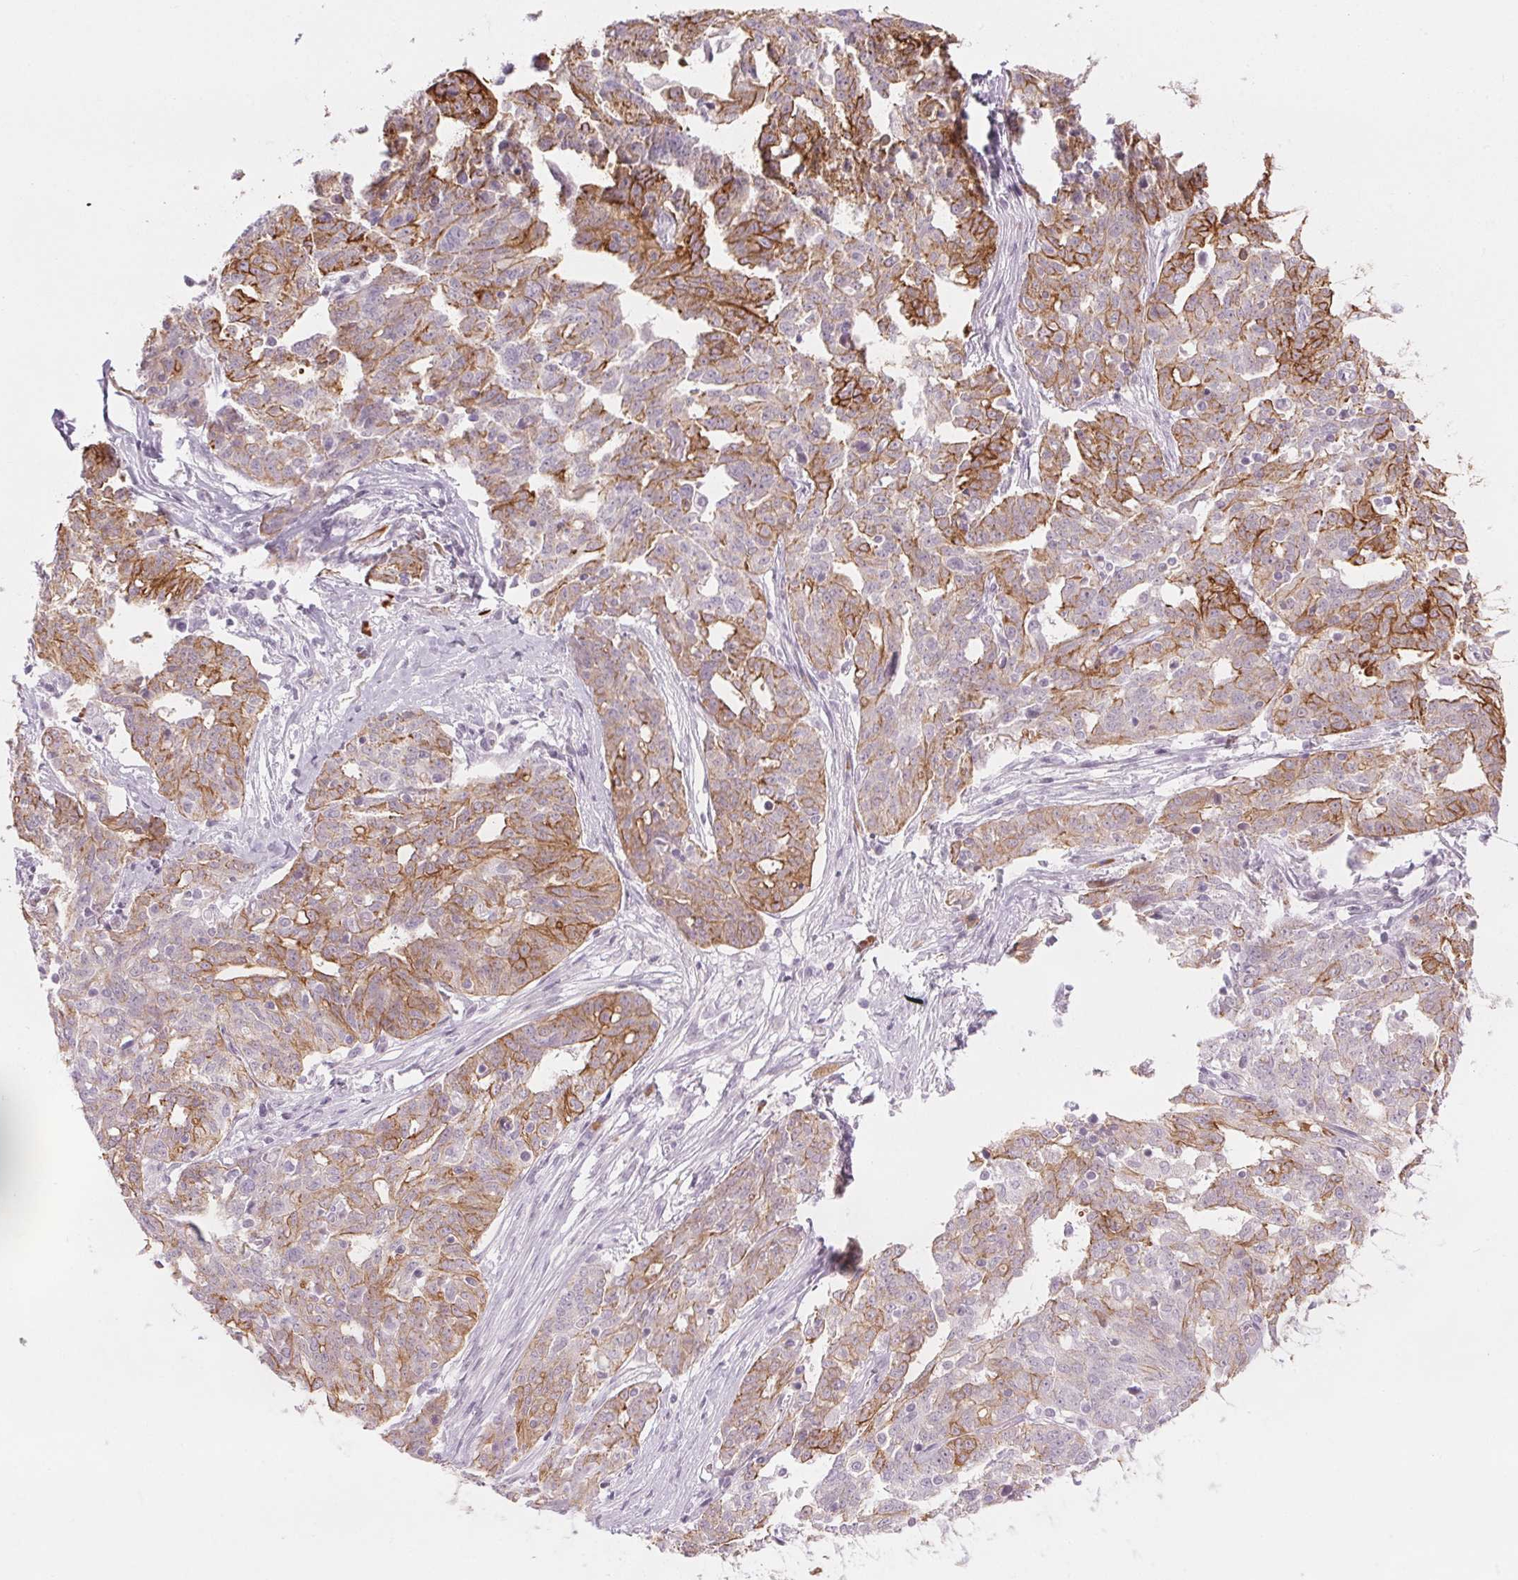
{"staining": {"intensity": "strong", "quantity": "25%-75%", "location": "cytoplasmic/membranous"}, "tissue": "ovarian cancer", "cell_type": "Tumor cells", "image_type": "cancer", "snomed": [{"axis": "morphology", "description": "Cystadenocarcinoma, serous, NOS"}, {"axis": "topography", "description": "Ovary"}], "caption": "Immunohistochemistry histopathology image of neoplastic tissue: human ovarian cancer (serous cystadenocarcinoma) stained using IHC demonstrates high levels of strong protein expression localized specifically in the cytoplasmic/membranous of tumor cells, appearing as a cytoplasmic/membranous brown color.", "gene": "SCTR", "patient": {"sex": "female", "age": 67}}